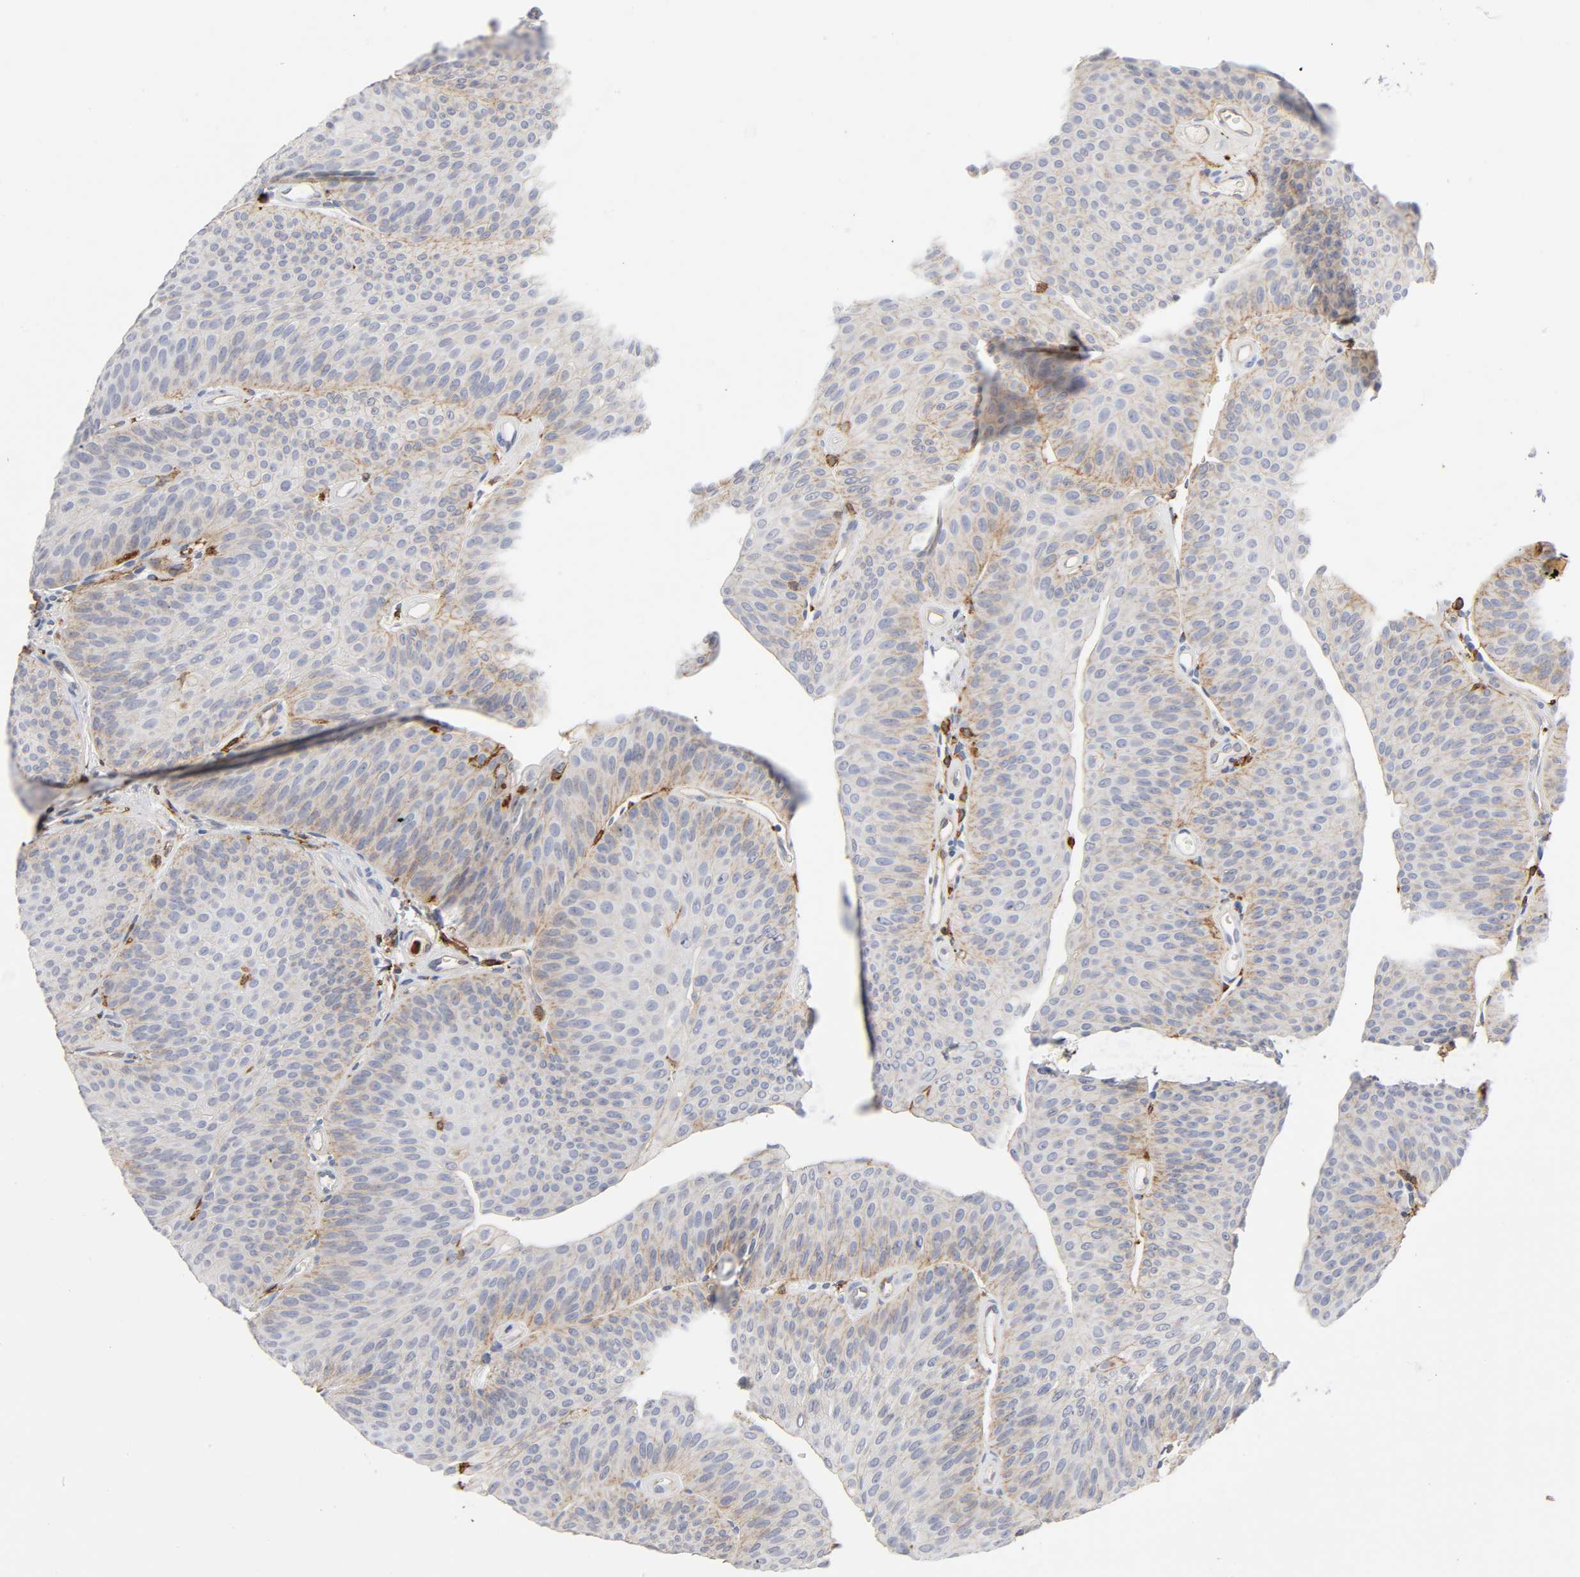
{"staining": {"intensity": "negative", "quantity": "none", "location": "none"}, "tissue": "urothelial cancer", "cell_type": "Tumor cells", "image_type": "cancer", "snomed": [{"axis": "morphology", "description": "Urothelial carcinoma, Low grade"}, {"axis": "topography", "description": "Urinary bladder"}], "caption": "An IHC histopathology image of low-grade urothelial carcinoma is shown. There is no staining in tumor cells of low-grade urothelial carcinoma.", "gene": "LYN", "patient": {"sex": "female", "age": 60}}